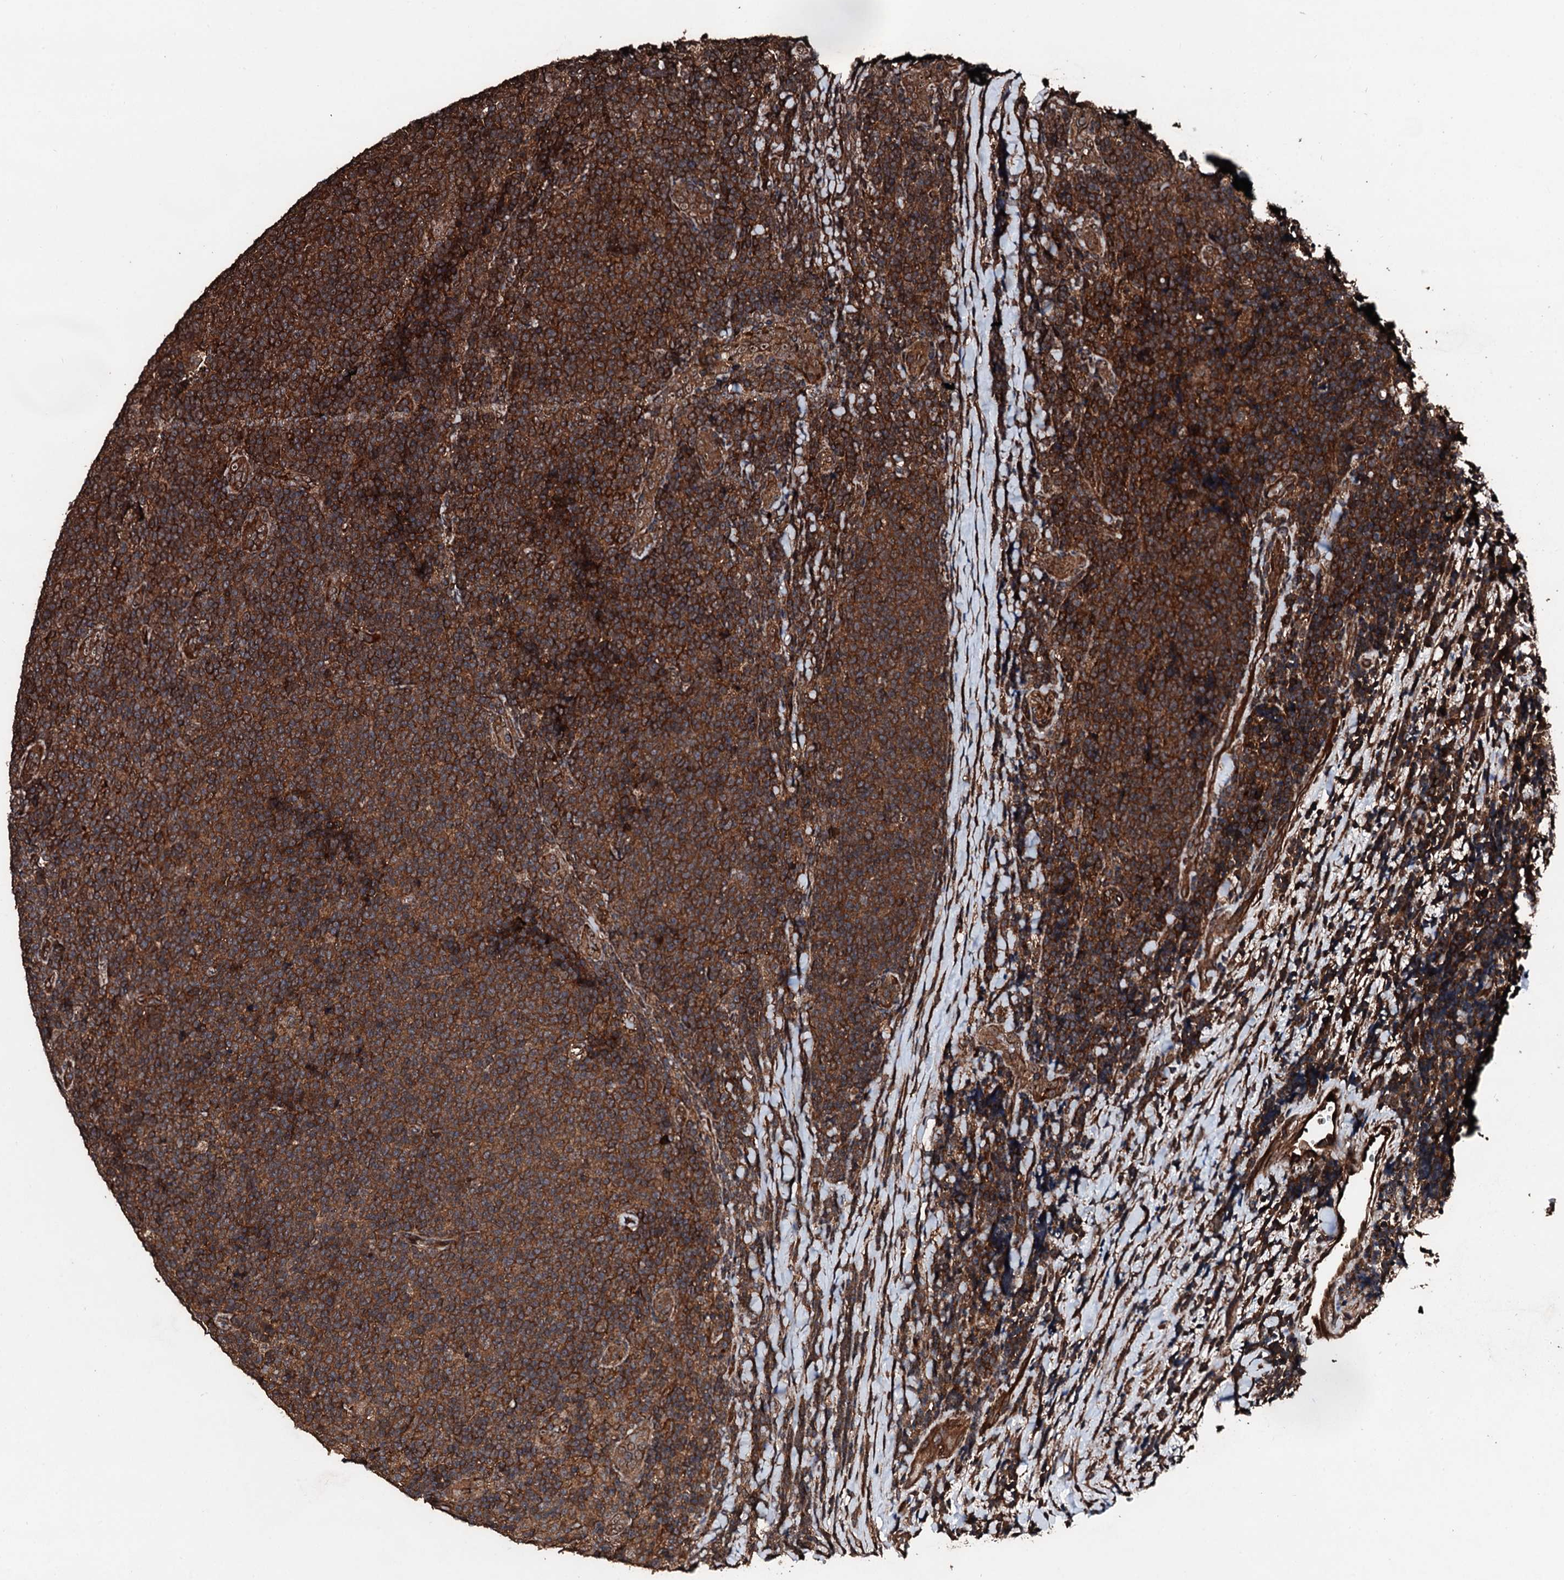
{"staining": {"intensity": "strong", "quantity": ">75%", "location": "cytoplasmic/membranous"}, "tissue": "lymphoma", "cell_type": "Tumor cells", "image_type": "cancer", "snomed": [{"axis": "morphology", "description": "Malignant lymphoma, non-Hodgkin's type, Low grade"}, {"axis": "topography", "description": "Lymph node"}], "caption": "IHC micrograph of neoplastic tissue: human lymphoma stained using immunohistochemistry demonstrates high levels of strong protein expression localized specifically in the cytoplasmic/membranous of tumor cells, appearing as a cytoplasmic/membranous brown color.", "gene": "KIF18A", "patient": {"sex": "male", "age": 66}}